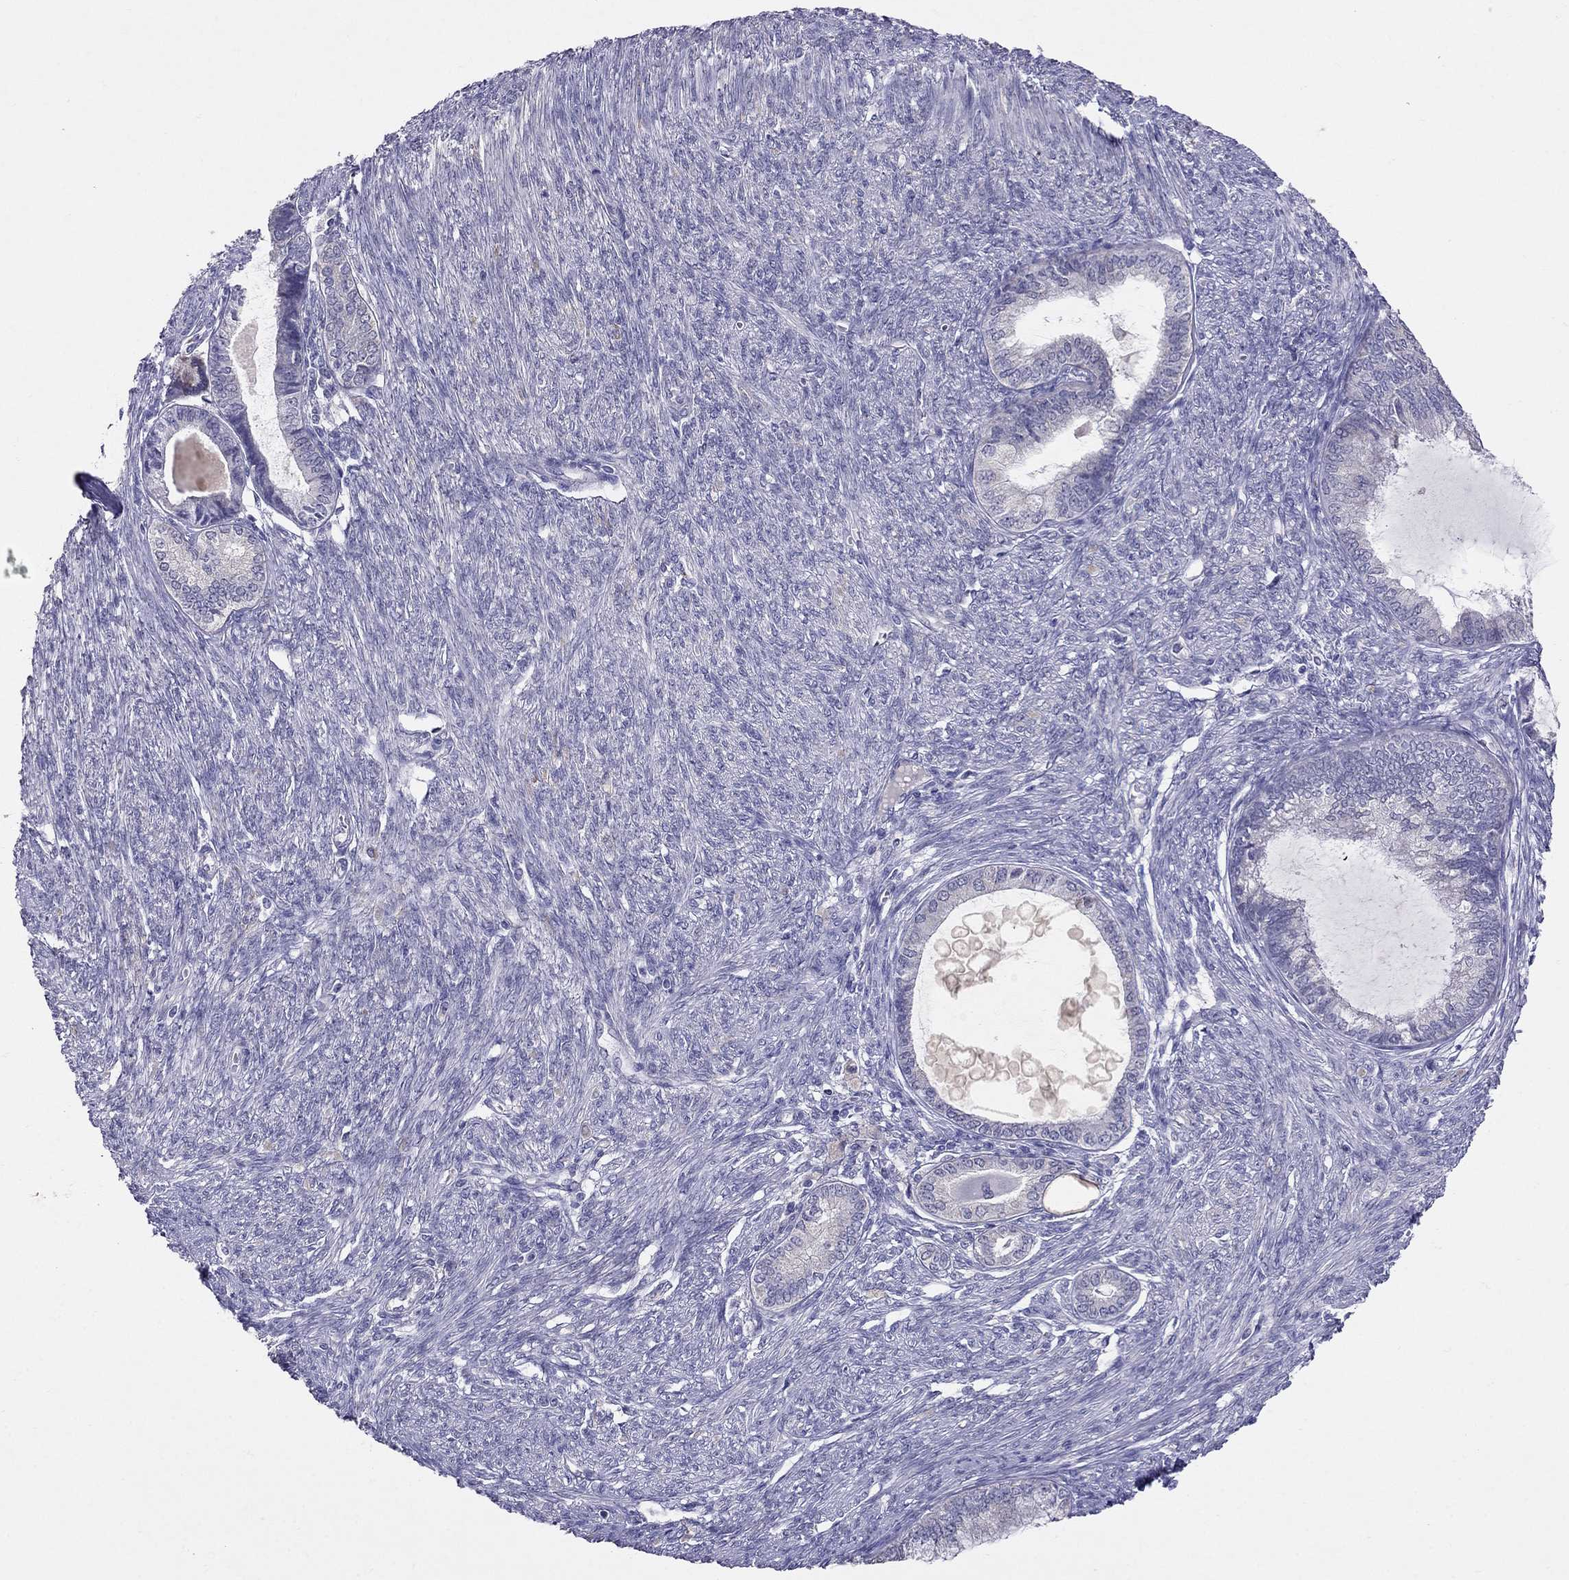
{"staining": {"intensity": "negative", "quantity": "none", "location": "none"}, "tissue": "endometrial cancer", "cell_type": "Tumor cells", "image_type": "cancer", "snomed": [{"axis": "morphology", "description": "Adenocarcinoma, NOS"}, {"axis": "topography", "description": "Endometrium"}], "caption": "Protein analysis of adenocarcinoma (endometrial) reveals no significant staining in tumor cells. (DAB immunohistochemistry visualized using brightfield microscopy, high magnification).", "gene": "MYO3B", "patient": {"sex": "female", "age": 86}}